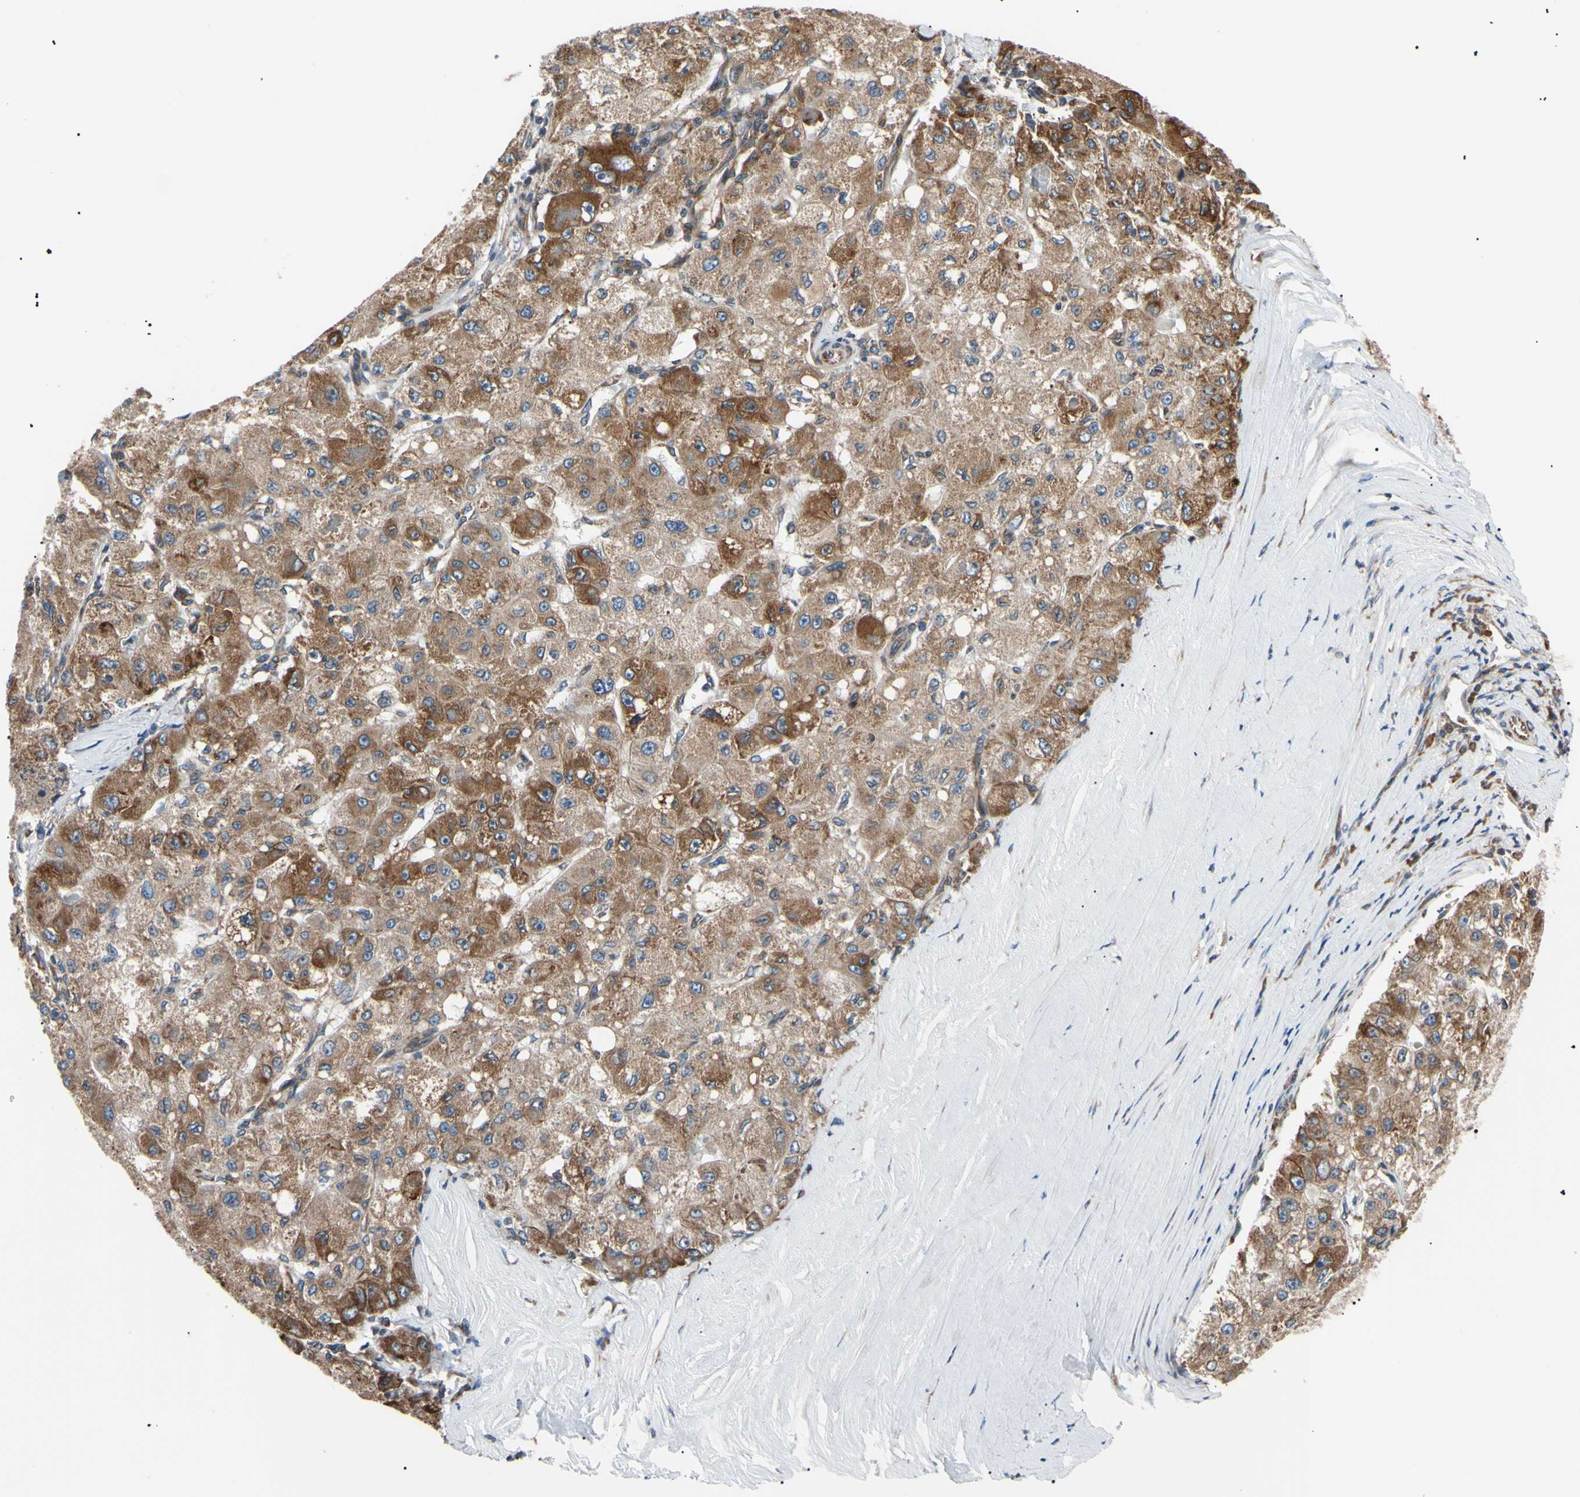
{"staining": {"intensity": "strong", "quantity": ">75%", "location": "cytoplasmic/membranous"}, "tissue": "liver cancer", "cell_type": "Tumor cells", "image_type": "cancer", "snomed": [{"axis": "morphology", "description": "Carcinoma, Hepatocellular, NOS"}, {"axis": "topography", "description": "Liver"}], "caption": "High-magnification brightfield microscopy of liver cancer stained with DAB (3,3'-diaminobenzidine) (brown) and counterstained with hematoxylin (blue). tumor cells exhibit strong cytoplasmic/membranous staining is appreciated in approximately>75% of cells.", "gene": "VAPA", "patient": {"sex": "male", "age": 80}}